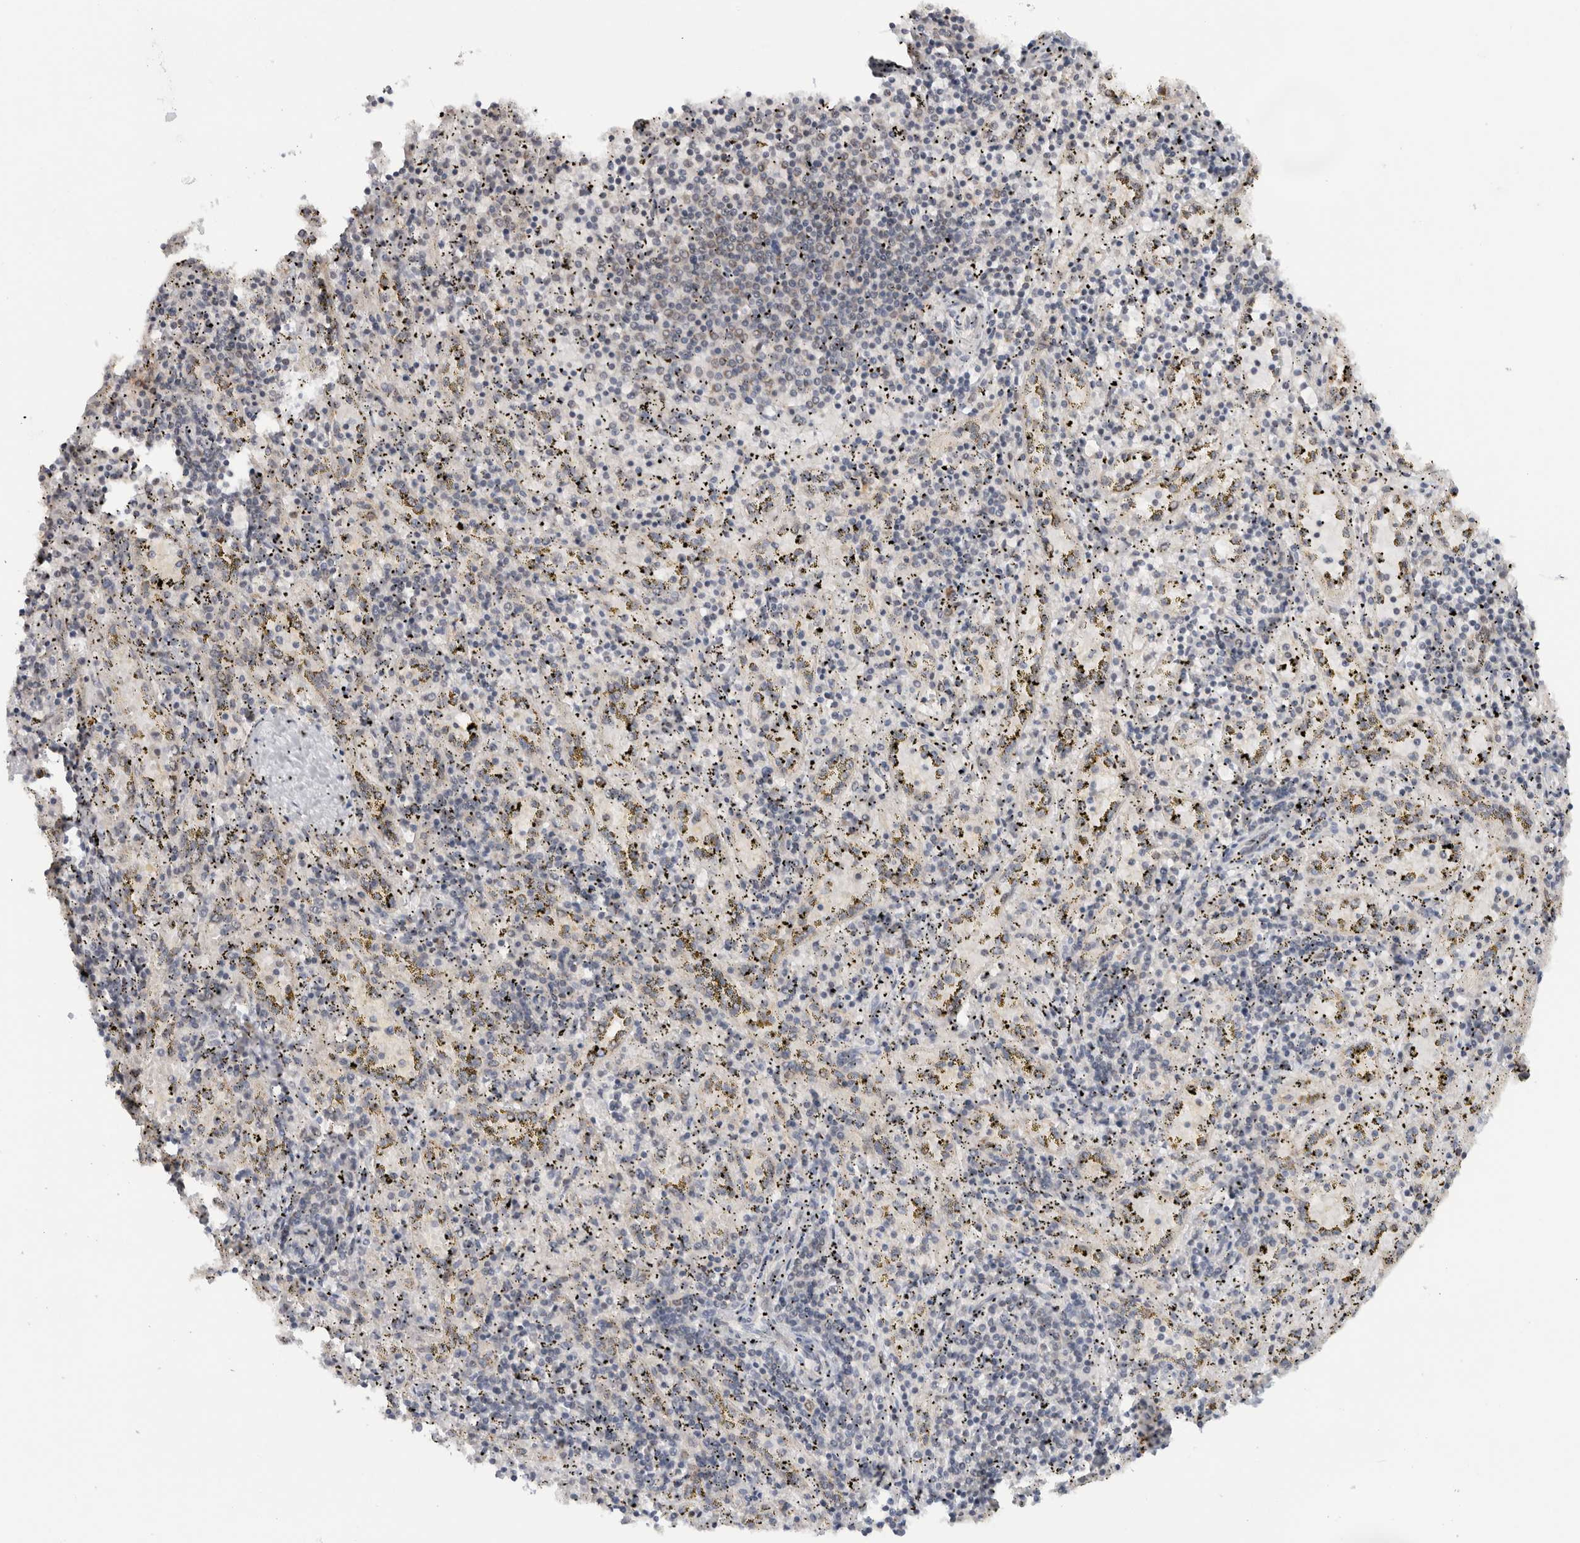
{"staining": {"intensity": "weak", "quantity": "<25%", "location": "cytoplasmic/membranous"}, "tissue": "spleen", "cell_type": "Cells in red pulp", "image_type": "normal", "snomed": [{"axis": "morphology", "description": "Normal tissue, NOS"}, {"axis": "topography", "description": "Spleen"}], "caption": "Micrograph shows no significant protein staining in cells in red pulp of unremarkable spleen. The staining is performed using DAB brown chromogen with nuclei counter-stained in using hematoxylin.", "gene": "CMC2", "patient": {"sex": "male", "age": 11}}